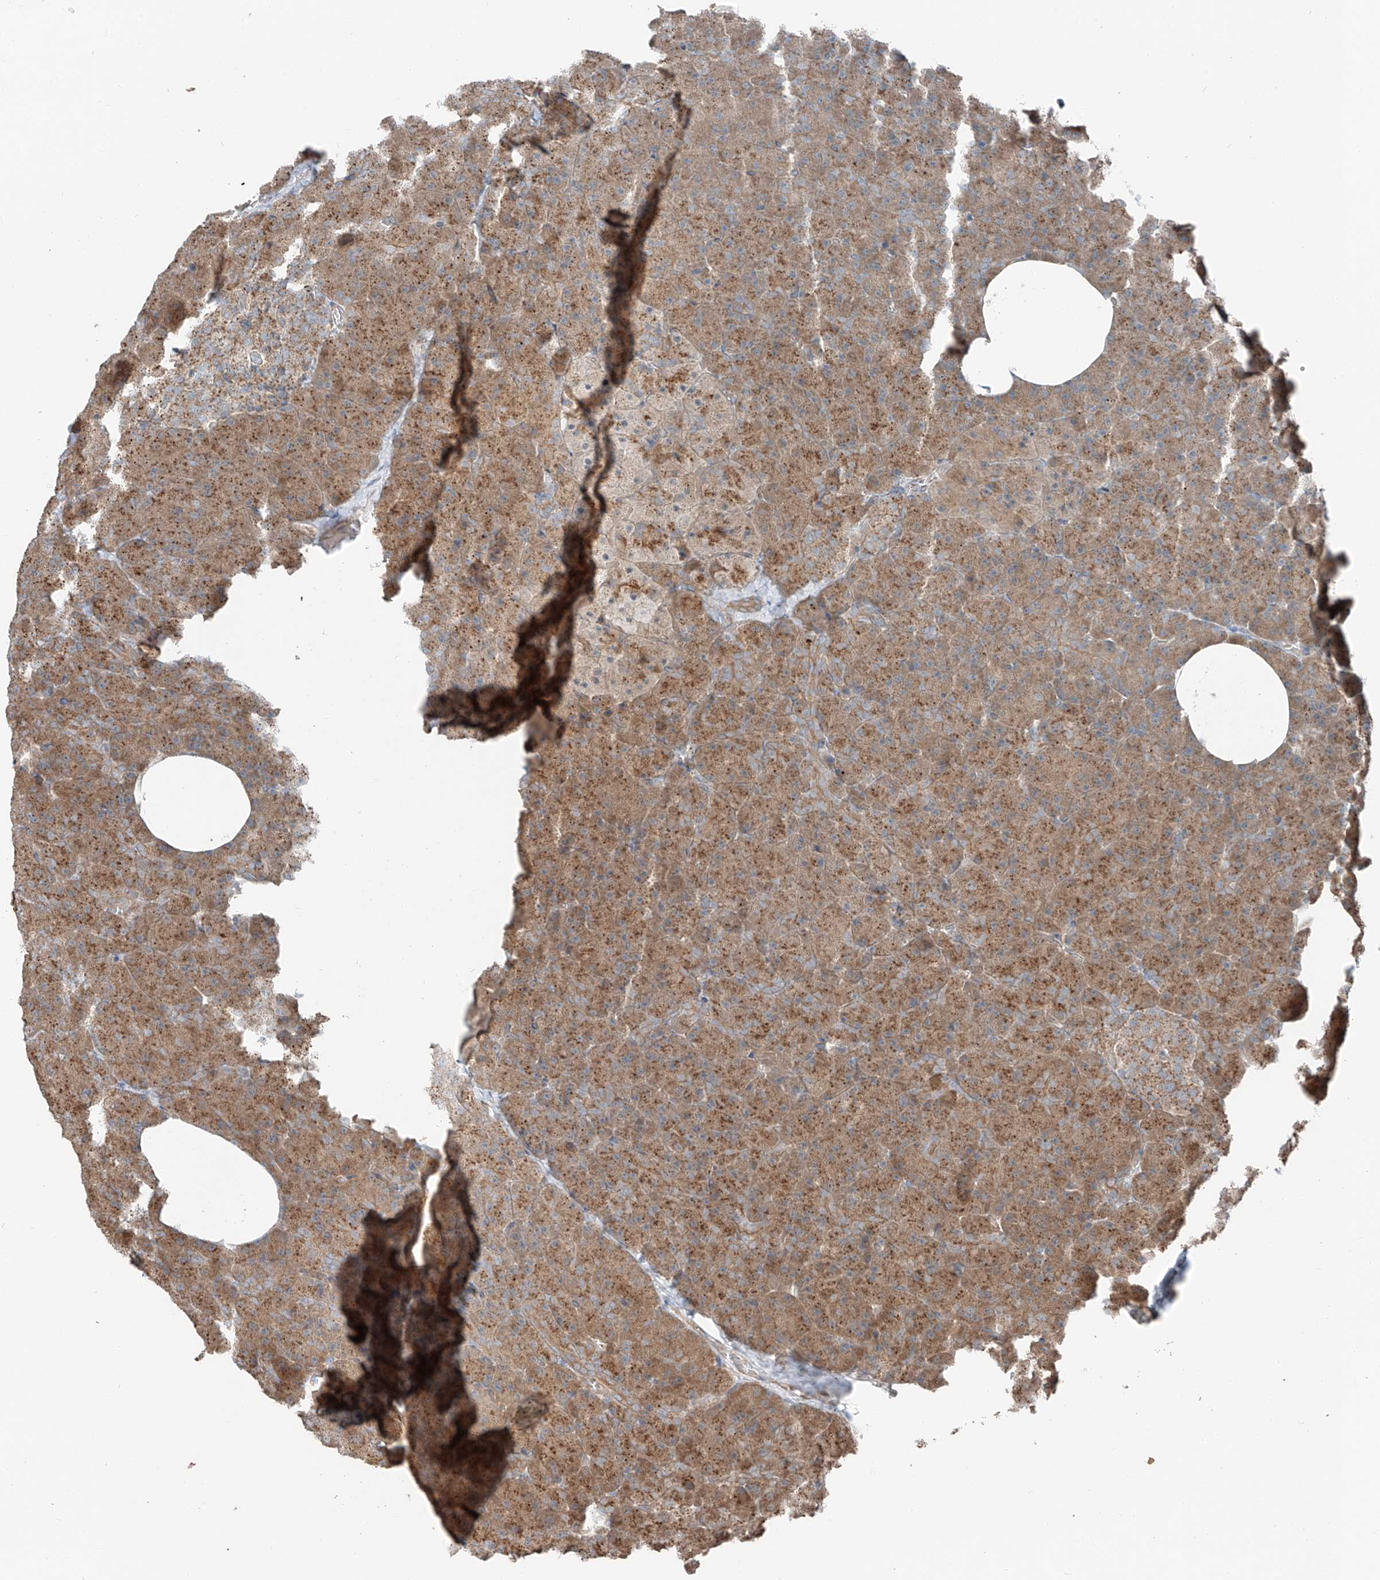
{"staining": {"intensity": "moderate", "quantity": ">75%", "location": "cytoplasmic/membranous"}, "tissue": "pancreas", "cell_type": "Exocrine glandular cells", "image_type": "normal", "snomed": [{"axis": "morphology", "description": "Normal tissue, NOS"}, {"axis": "morphology", "description": "Carcinoid, malignant, NOS"}, {"axis": "topography", "description": "Pancreas"}], "caption": "Immunohistochemistry (IHC) micrograph of normal pancreas: pancreas stained using immunohistochemistry reveals medium levels of moderate protein expression localized specifically in the cytoplasmic/membranous of exocrine glandular cells, appearing as a cytoplasmic/membranous brown color.", "gene": "CEP162", "patient": {"sex": "female", "age": 35}}